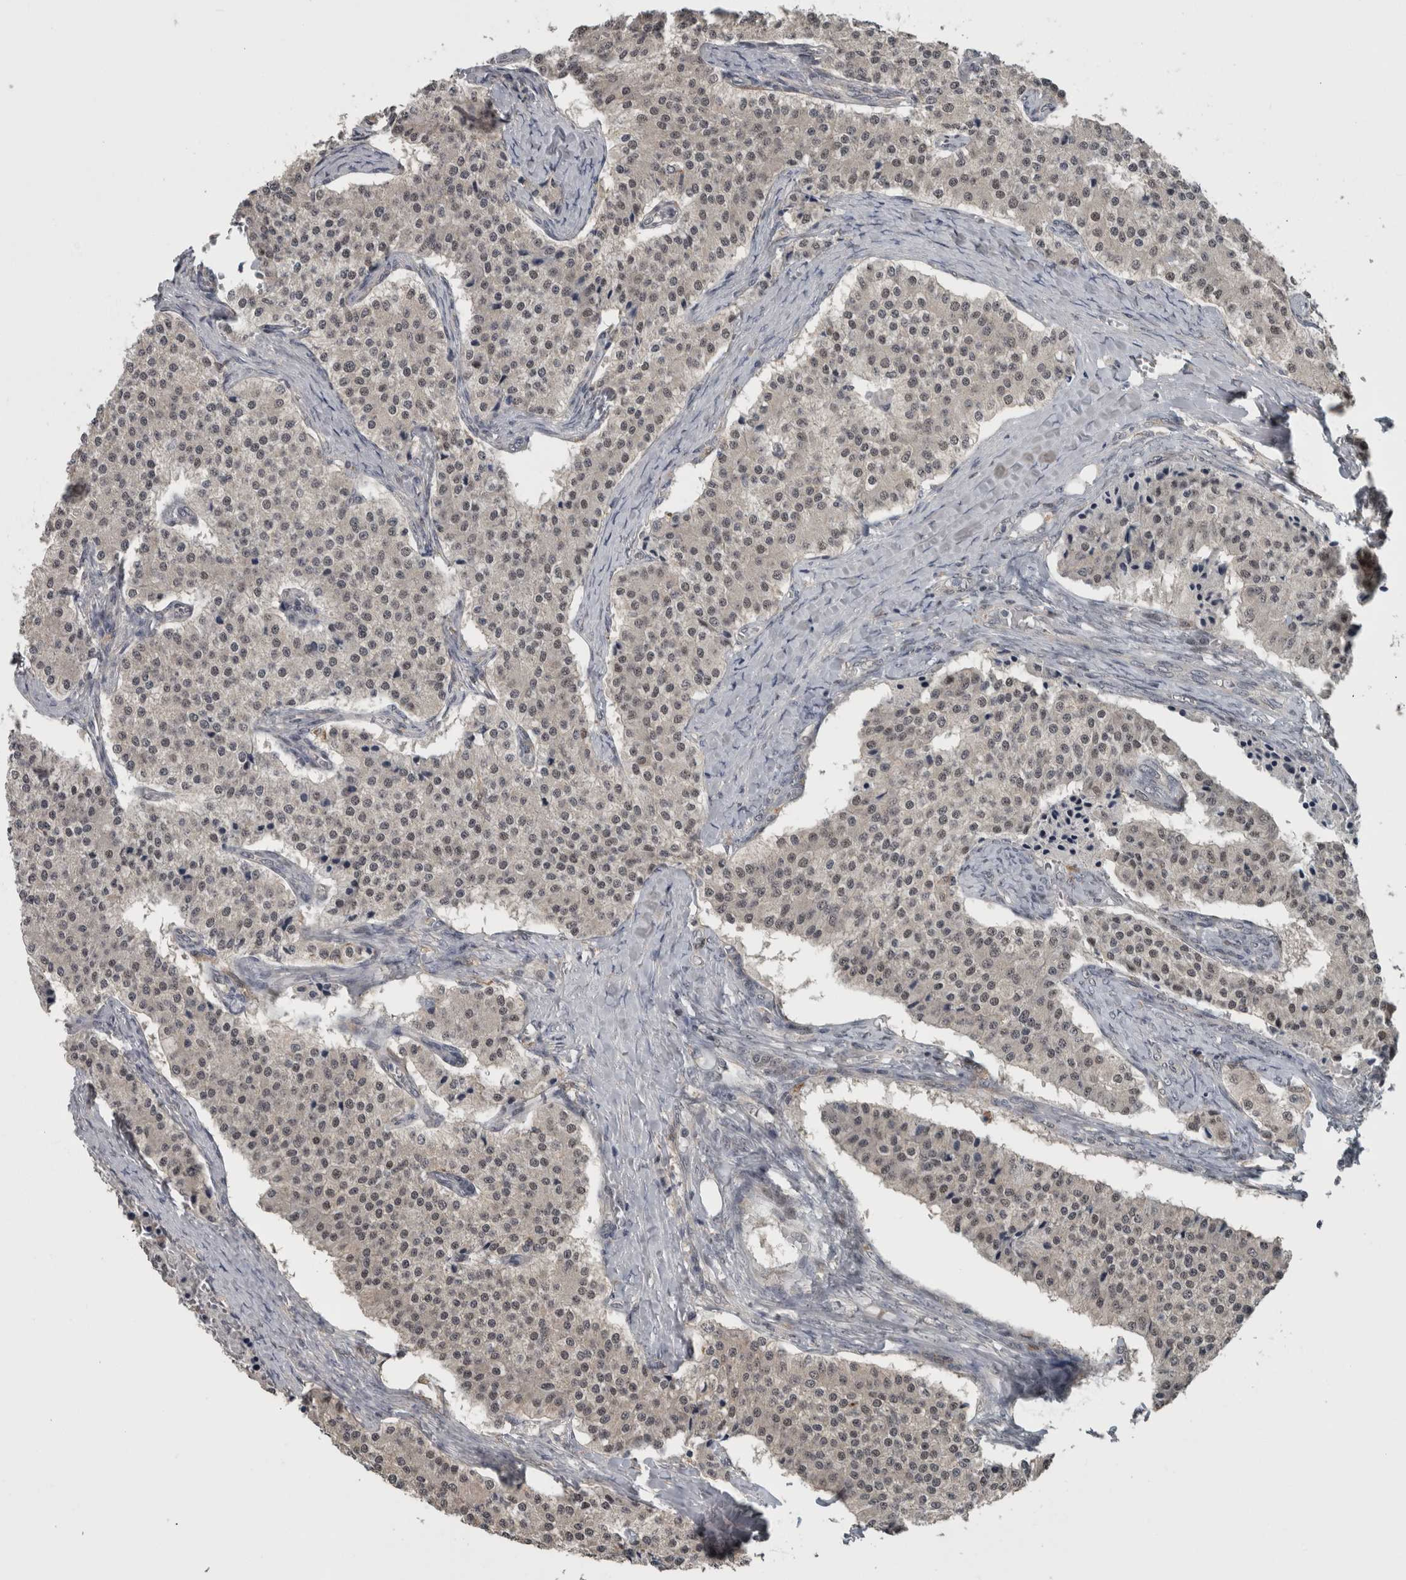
{"staining": {"intensity": "weak", "quantity": "<25%", "location": "nuclear"}, "tissue": "carcinoid", "cell_type": "Tumor cells", "image_type": "cancer", "snomed": [{"axis": "morphology", "description": "Carcinoid, malignant, NOS"}, {"axis": "topography", "description": "Colon"}], "caption": "This is an immunohistochemistry (IHC) photomicrograph of carcinoid (malignant). There is no expression in tumor cells.", "gene": "ZBTB21", "patient": {"sex": "female", "age": 52}}